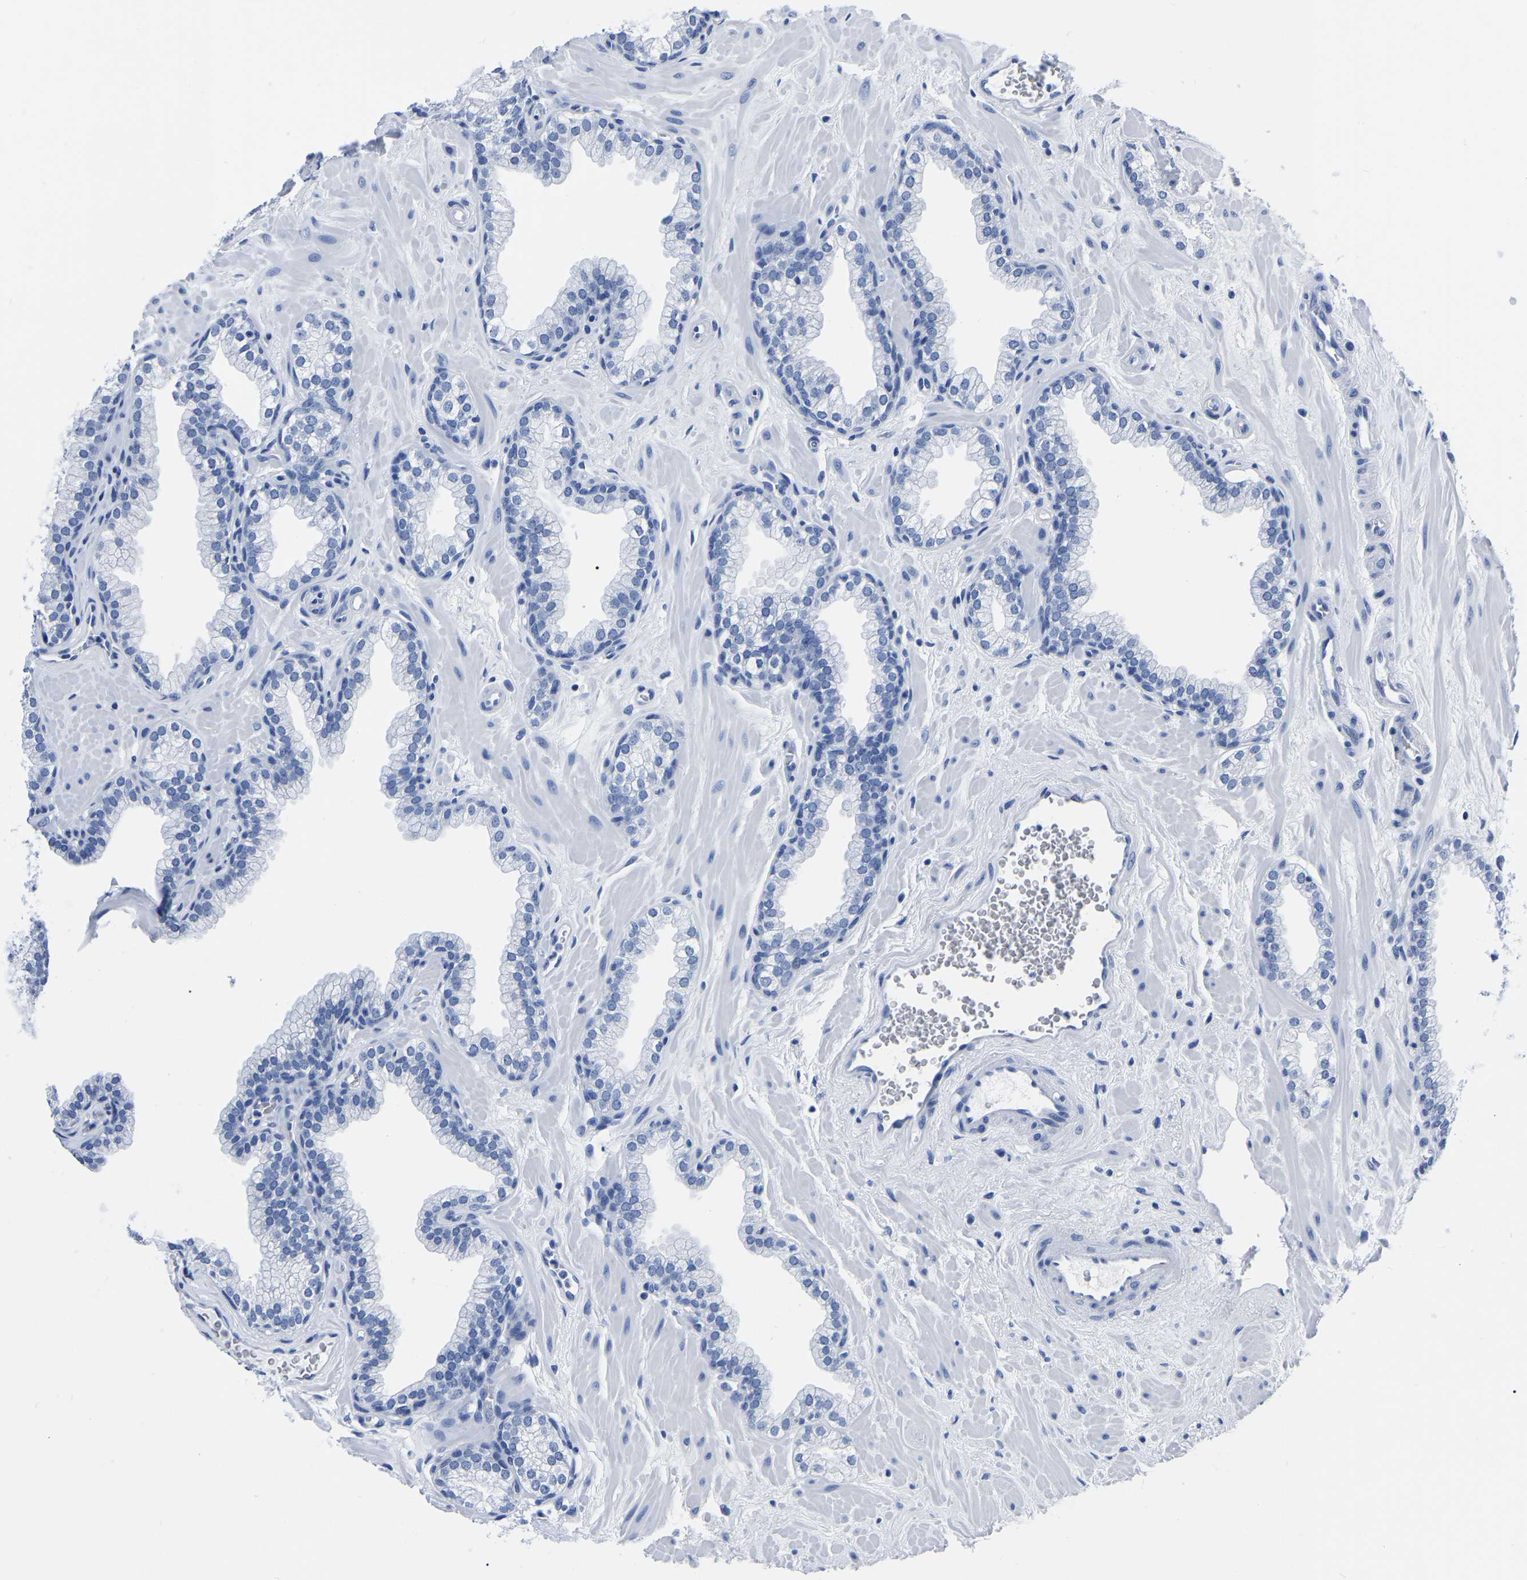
{"staining": {"intensity": "negative", "quantity": "none", "location": "none"}, "tissue": "prostate", "cell_type": "Glandular cells", "image_type": "normal", "snomed": [{"axis": "morphology", "description": "Normal tissue, NOS"}, {"axis": "morphology", "description": "Urothelial carcinoma, Low grade"}, {"axis": "topography", "description": "Urinary bladder"}, {"axis": "topography", "description": "Prostate"}], "caption": "Immunohistochemistry image of unremarkable prostate stained for a protein (brown), which shows no staining in glandular cells. (DAB (3,3'-diaminobenzidine) immunohistochemistry (IHC) visualized using brightfield microscopy, high magnification).", "gene": "IMPG2", "patient": {"sex": "male", "age": 60}}